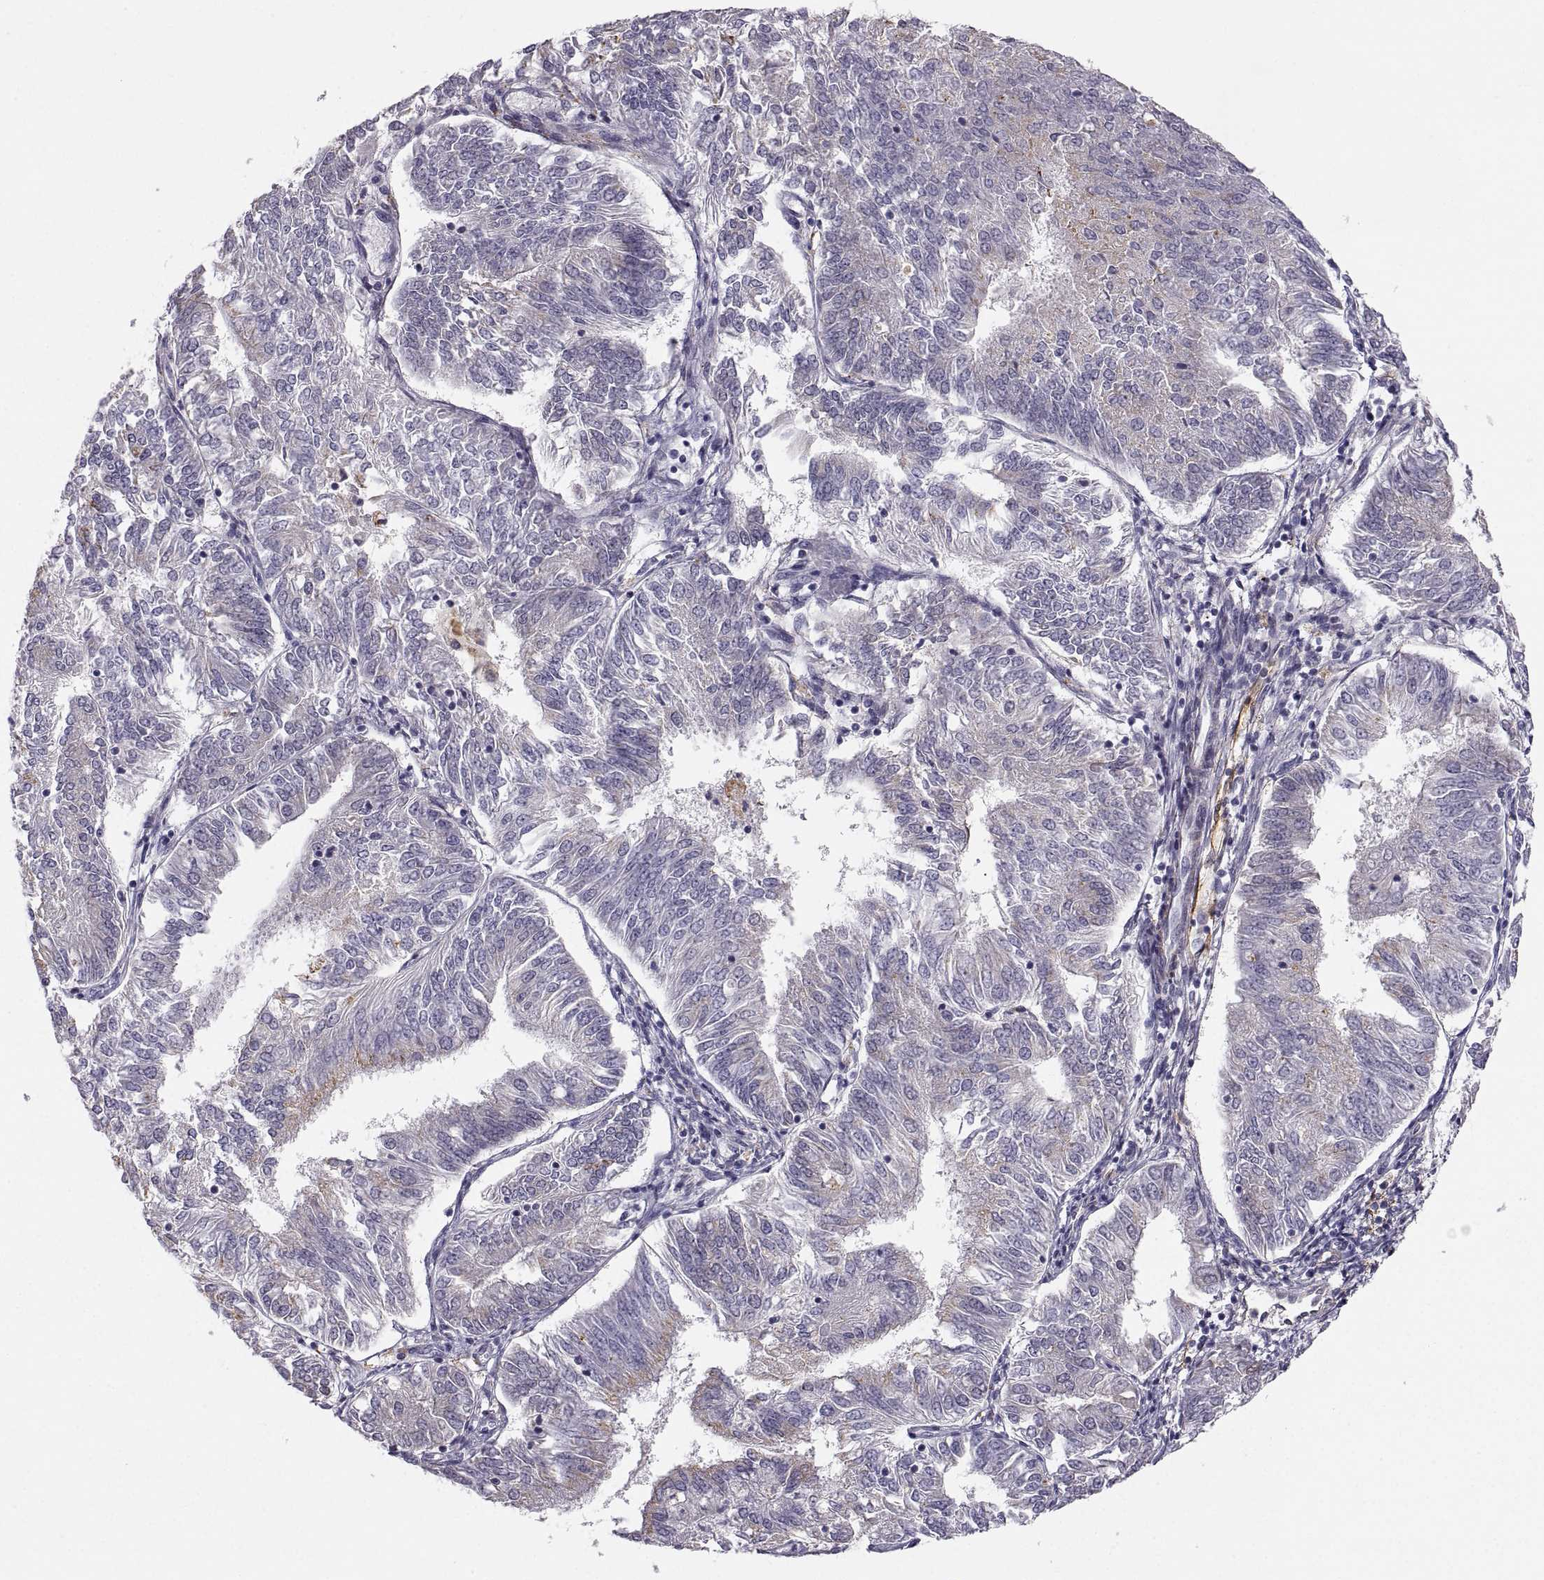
{"staining": {"intensity": "weak", "quantity": "<25%", "location": "cytoplasmic/membranous"}, "tissue": "endometrial cancer", "cell_type": "Tumor cells", "image_type": "cancer", "snomed": [{"axis": "morphology", "description": "Adenocarcinoma, NOS"}, {"axis": "topography", "description": "Endometrium"}], "caption": "An immunohistochemistry micrograph of endometrial cancer (adenocarcinoma) is shown. There is no staining in tumor cells of endometrial cancer (adenocarcinoma). (DAB immunohistochemistry (IHC), high magnification).", "gene": "PGM5", "patient": {"sex": "female", "age": 58}}